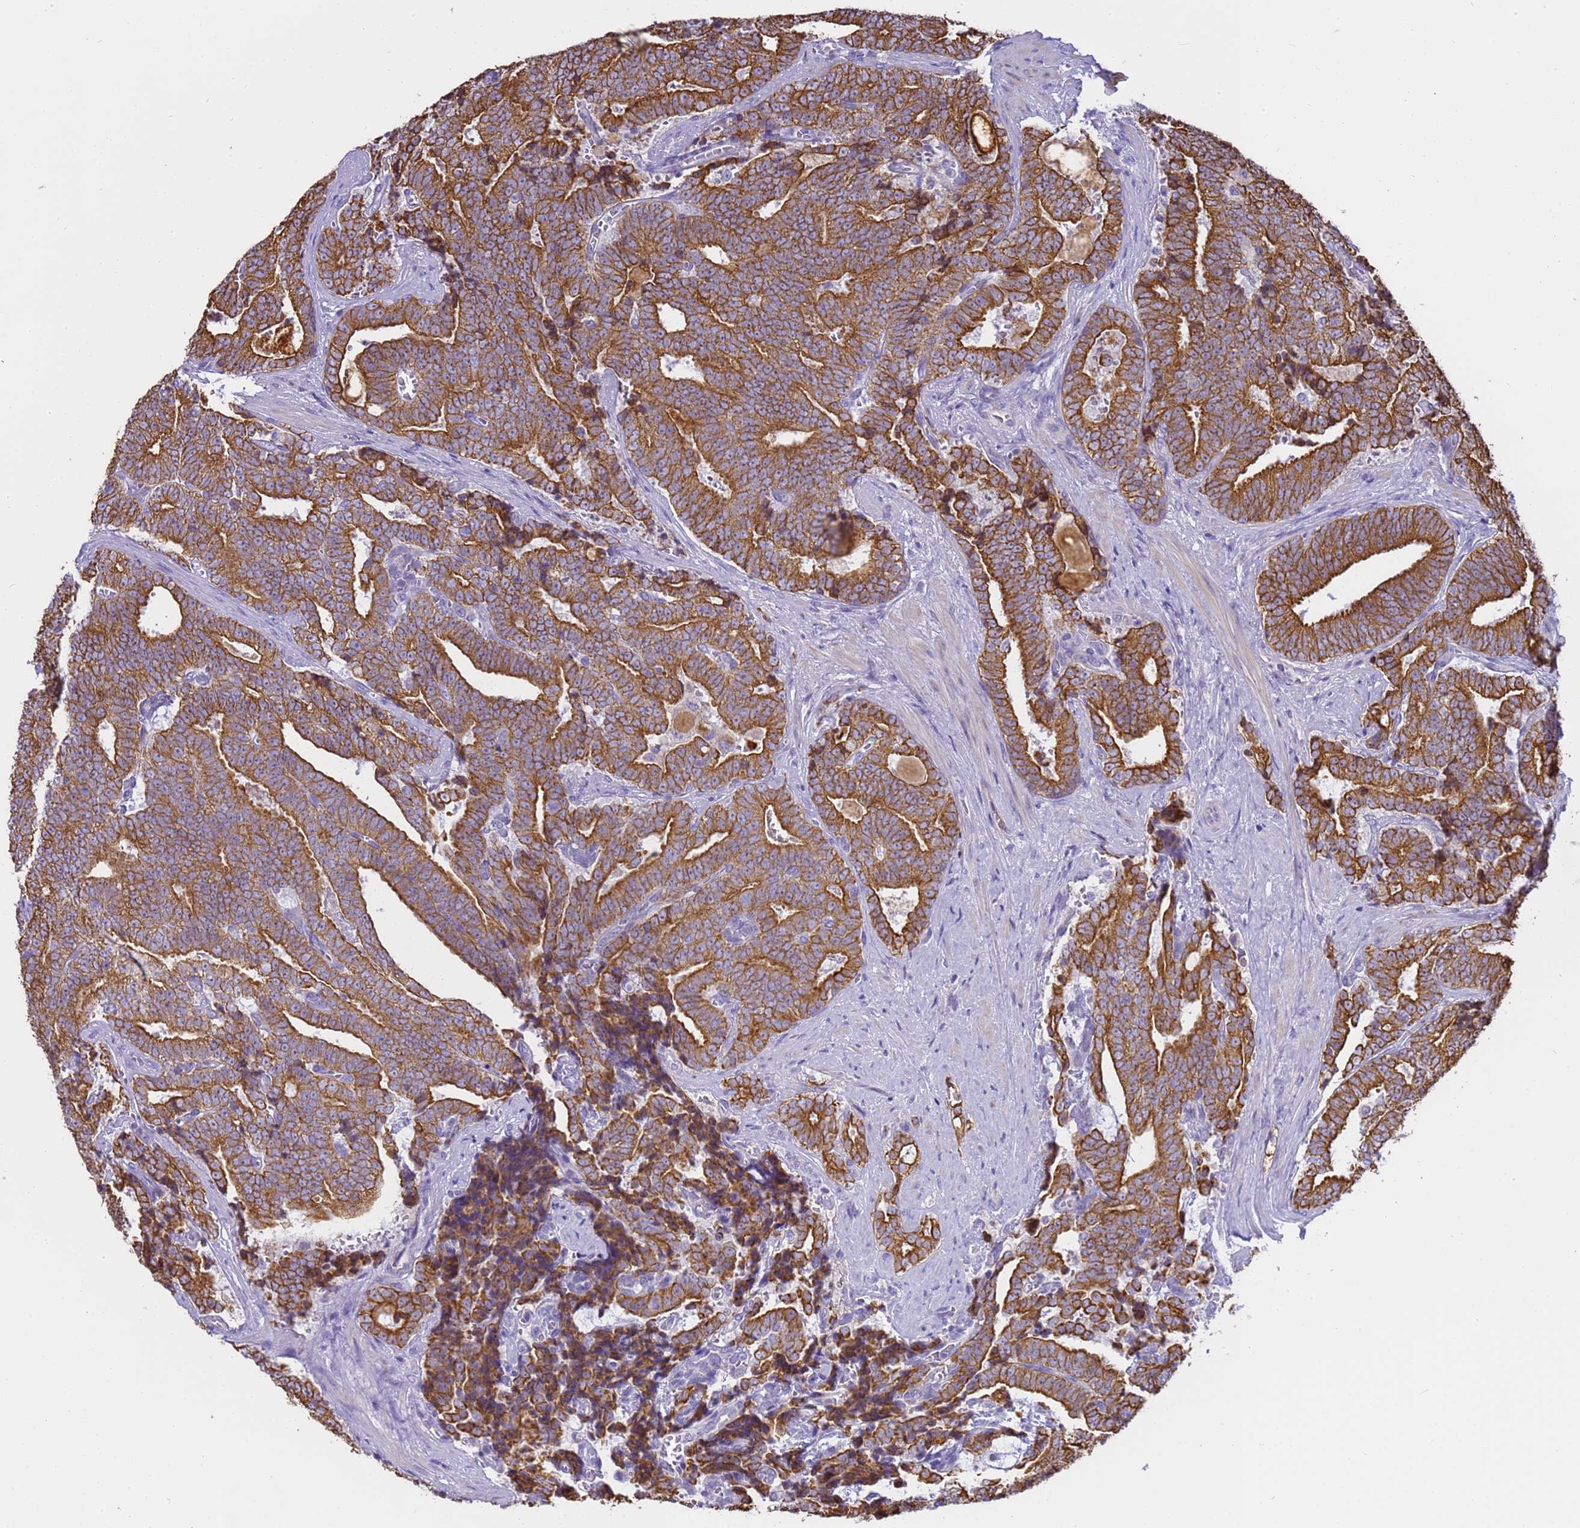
{"staining": {"intensity": "strong", "quantity": ">75%", "location": "cytoplasmic/membranous"}, "tissue": "prostate cancer", "cell_type": "Tumor cells", "image_type": "cancer", "snomed": [{"axis": "morphology", "description": "Adenocarcinoma, High grade"}, {"axis": "topography", "description": "Prostate and seminal vesicle, NOS"}], "caption": "Prostate cancer stained for a protein (brown) demonstrates strong cytoplasmic/membranous positive expression in about >75% of tumor cells.", "gene": "PIEZO2", "patient": {"sex": "male", "age": 67}}